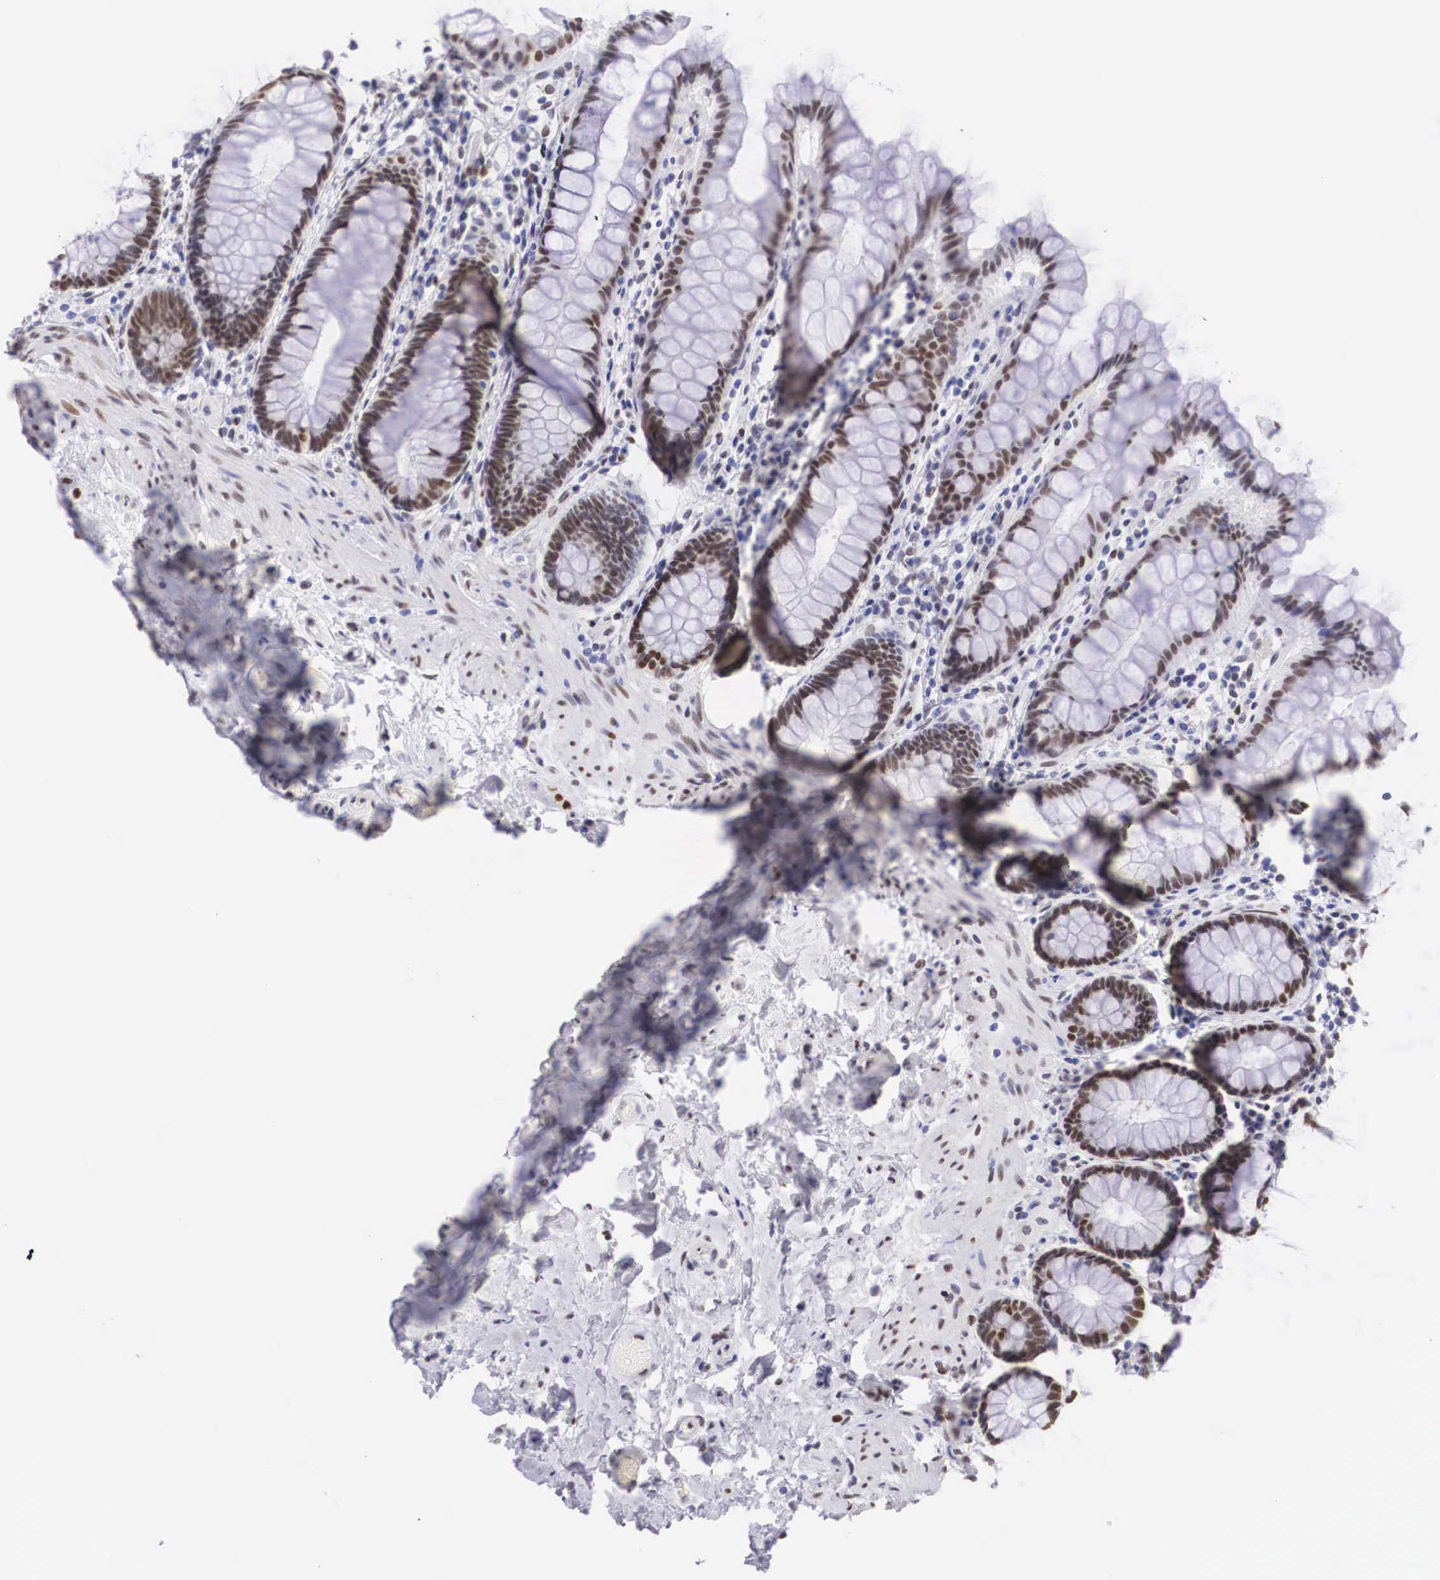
{"staining": {"intensity": "strong", "quantity": ">75%", "location": "nuclear"}, "tissue": "rectum", "cell_type": "Glandular cells", "image_type": "normal", "snomed": [{"axis": "morphology", "description": "Normal tissue, NOS"}, {"axis": "topography", "description": "Rectum"}], "caption": "Approximately >75% of glandular cells in normal rectum exhibit strong nuclear protein staining as visualized by brown immunohistochemical staining.", "gene": "HMGN5", "patient": {"sex": "male", "age": 86}}